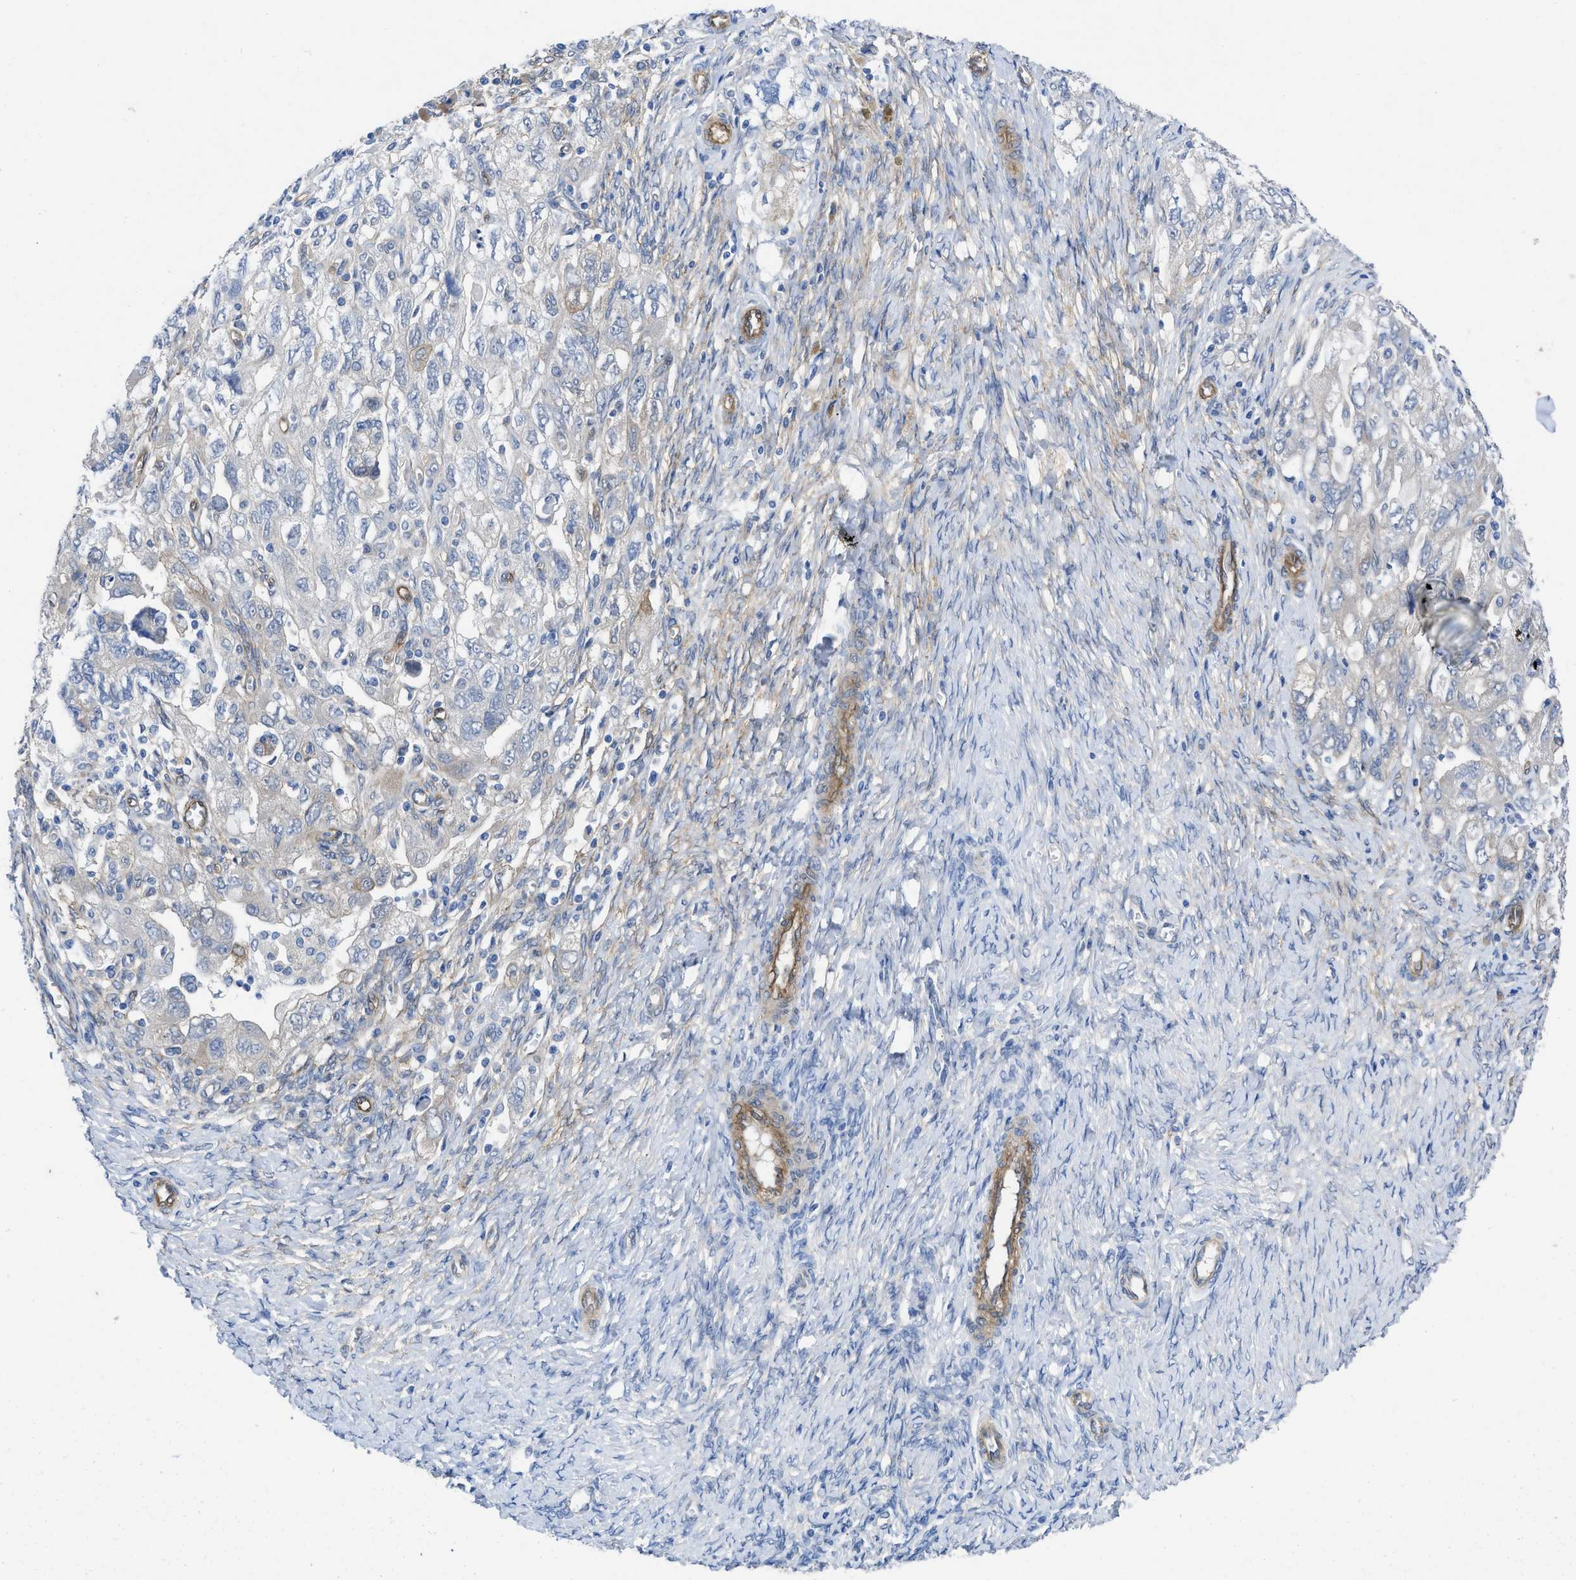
{"staining": {"intensity": "negative", "quantity": "none", "location": "none"}, "tissue": "ovarian cancer", "cell_type": "Tumor cells", "image_type": "cancer", "snomed": [{"axis": "morphology", "description": "Carcinoma, NOS"}, {"axis": "morphology", "description": "Cystadenocarcinoma, serous, NOS"}, {"axis": "topography", "description": "Ovary"}], "caption": "This is a micrograph of IHC staining of ovarian cancer, which shows no staining in tumor cells. (DAB immunohistochemistry with hematoxylin counter stain).", "gene": "PDLIM5", "patient": {"sex": "female", "age": 69}}